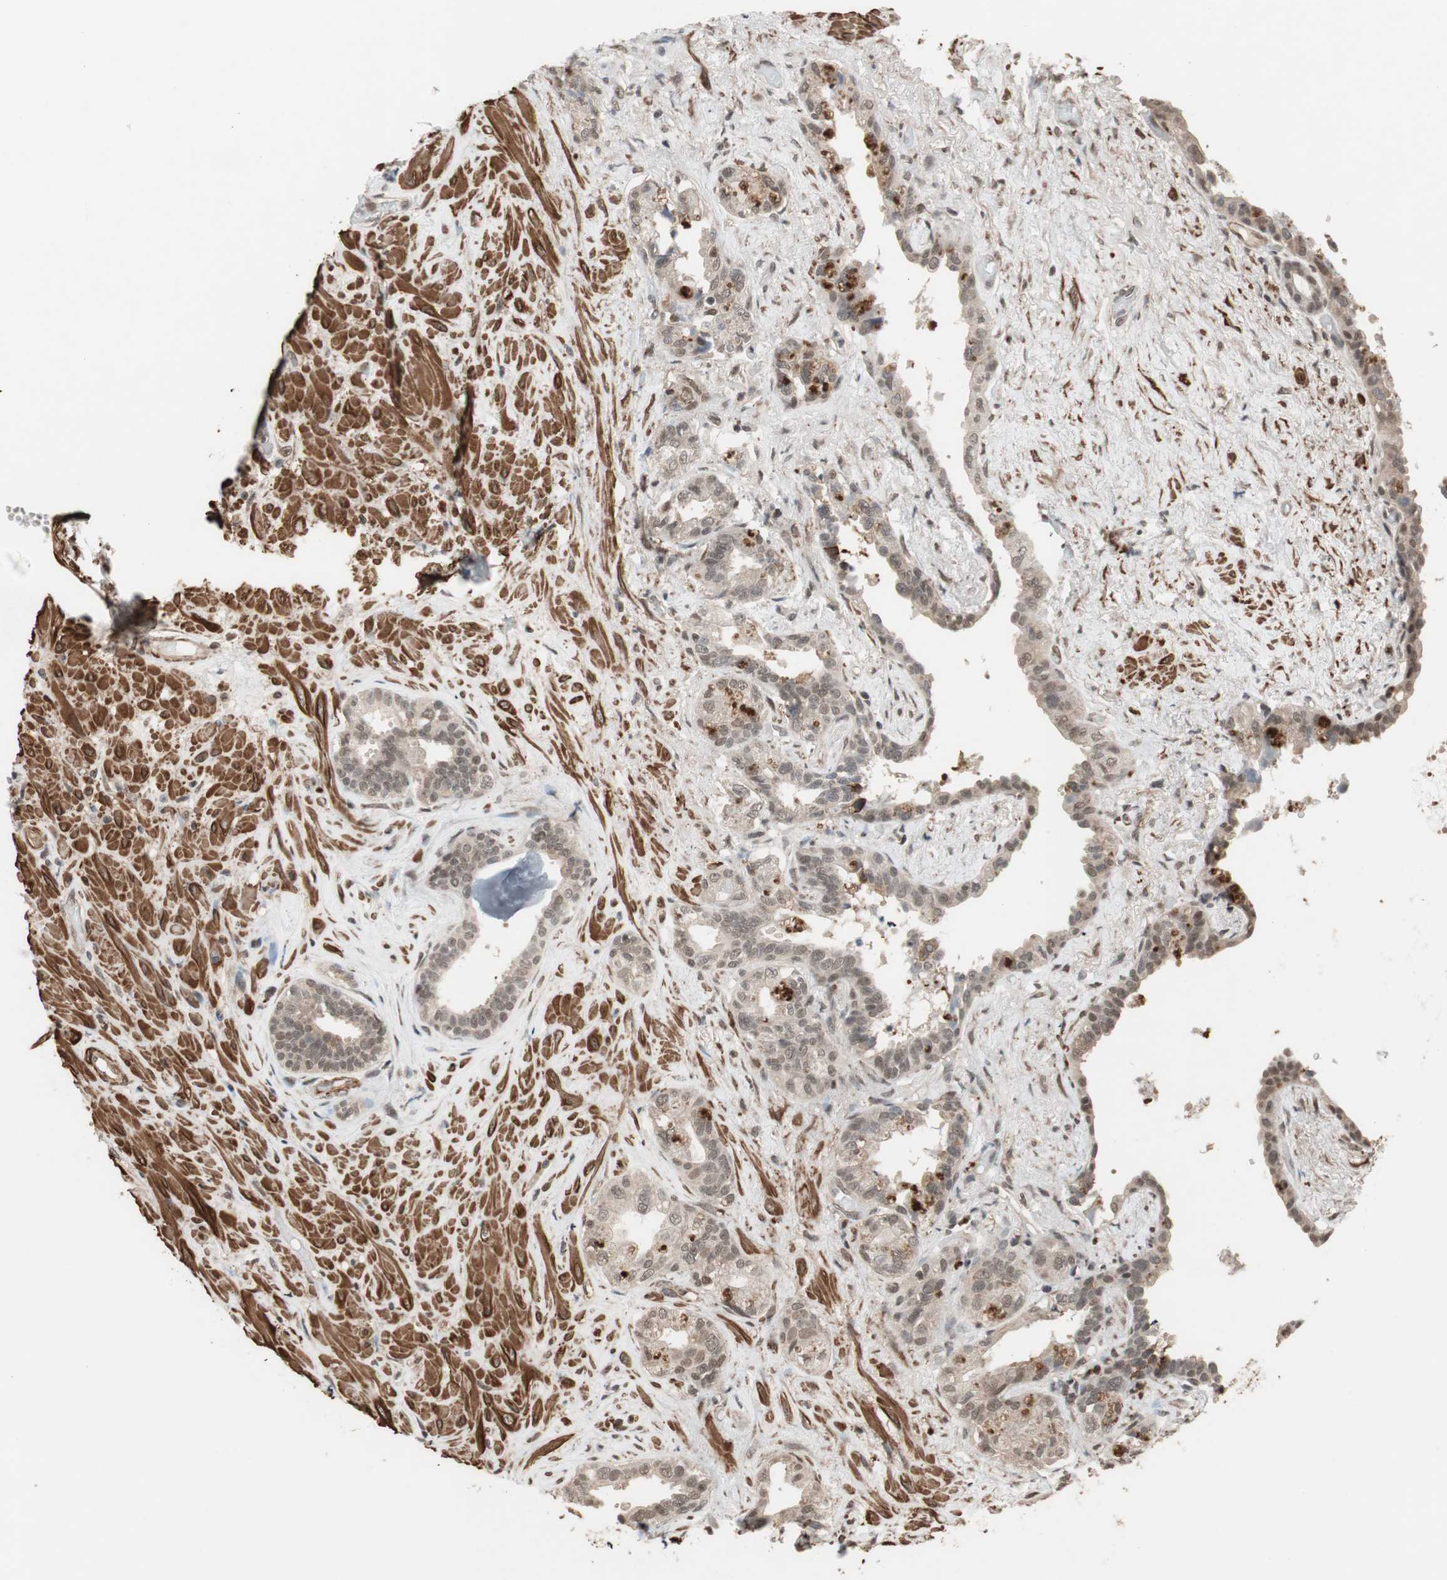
{"staining": {"intensity": "weak", "quantity": "25%-75%", "location": "cytoplasmic/membranous,nuclear"}, "tissue": "seminal vesicle", "cell_type": "Glandular cells", "image_type": "normal", "snomed": [{"axis": "morphology", "description": "Normal tissue, NOS"}, {"axis": "topography", "description": "Seminal veicle"}], "caption": "Protein expression analysis of normal seminal vesicle displays weak cytoplasmic/membranous,nuclear staining in approximately 25%-75% of glandular cells. The staining is performed using DAB (3,3'-diaminobenzidine) brown chromogen to label protein expression. The nuclei are counter-stained blue using hematoxylin.", "gene": "DRAP1", "patient": {"sex": "male", "age": 61}}